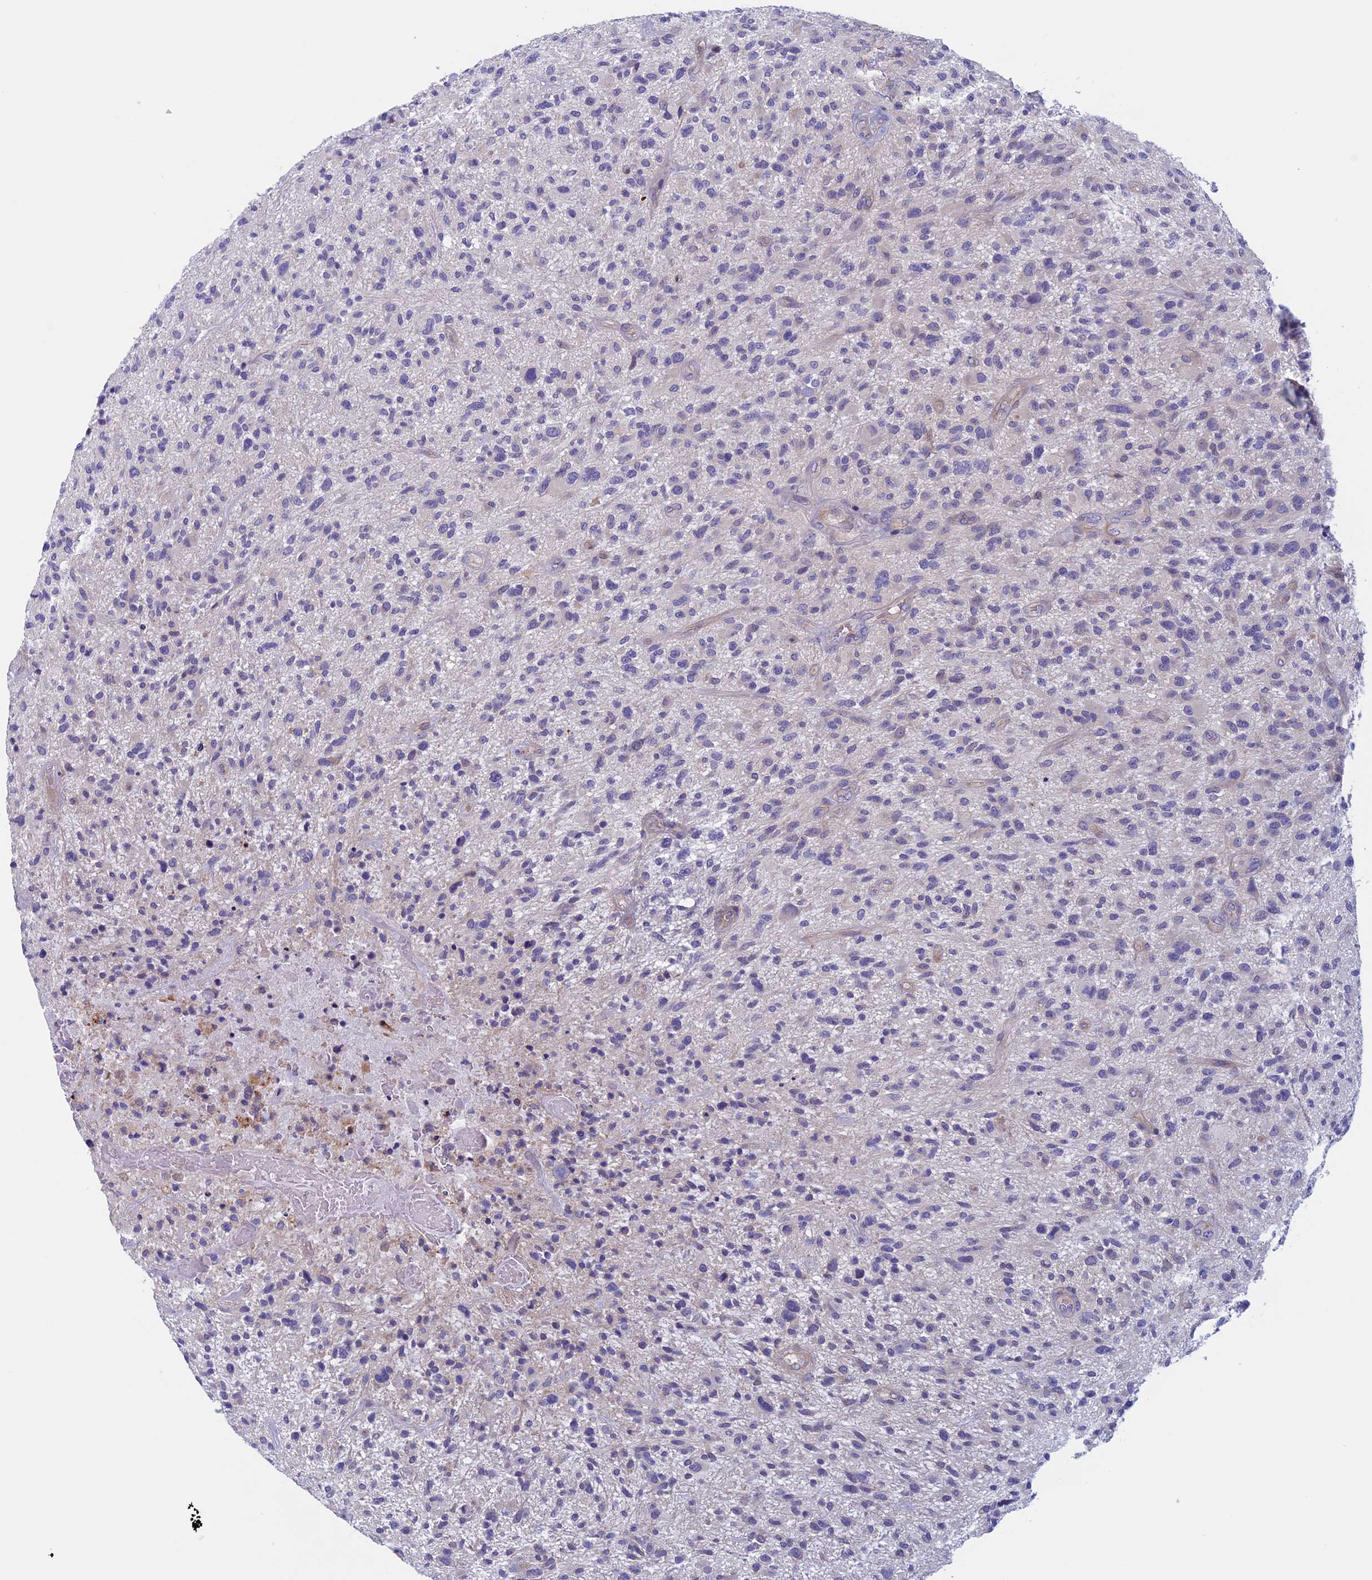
{"staining": {"intensity": "negative", "quantity": "none", "location": "none"}, "tissue": "glioma", "cell_type": "Tumor cells", "image_type": "cancer", "snomed": [{"axis": "morphology", "description": "Glioma, malignant, High grade"}, {"axis": "topography", "description": "Brain"}], "caption": "Malignant glioma (high-grade) was stained to show a protein in brown. There is no significant positivity in tumor cells.", "gene": "CNOT6L", "patient": {"sex": "male", "age": 47}}